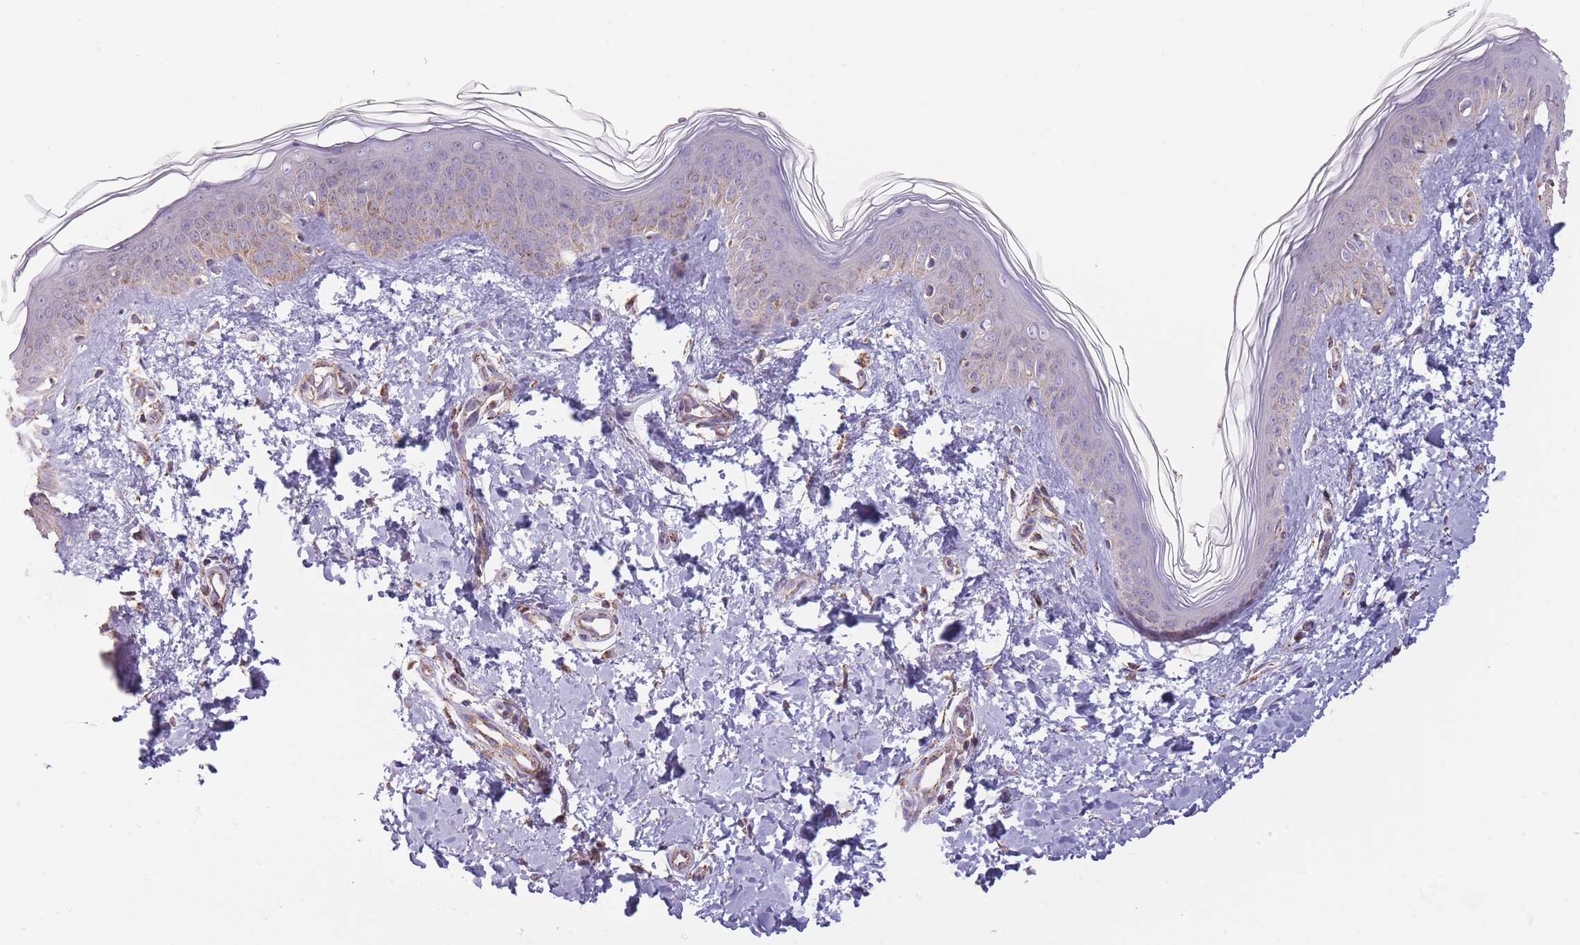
{"staining": {"intensity": "moderate", "quantity": ">75%", "location": "cytoplasmic/membranous"}, "tissue": "skin", "cell_type": "Fibroblasts", "image_type": "normal", "snomed": [{"axis": "morphology", "description": "Normal tissue, NOS"}, {"axis": "topography", "description": "Skin"}], "caption": "The histopathology image reveals a brown stain indicating the presence of a protein in the cytoplasmic/membranous of fibroblasts in skin.", "gene": "KIF16B", "patient": {"sex": "female", "age": 41}}